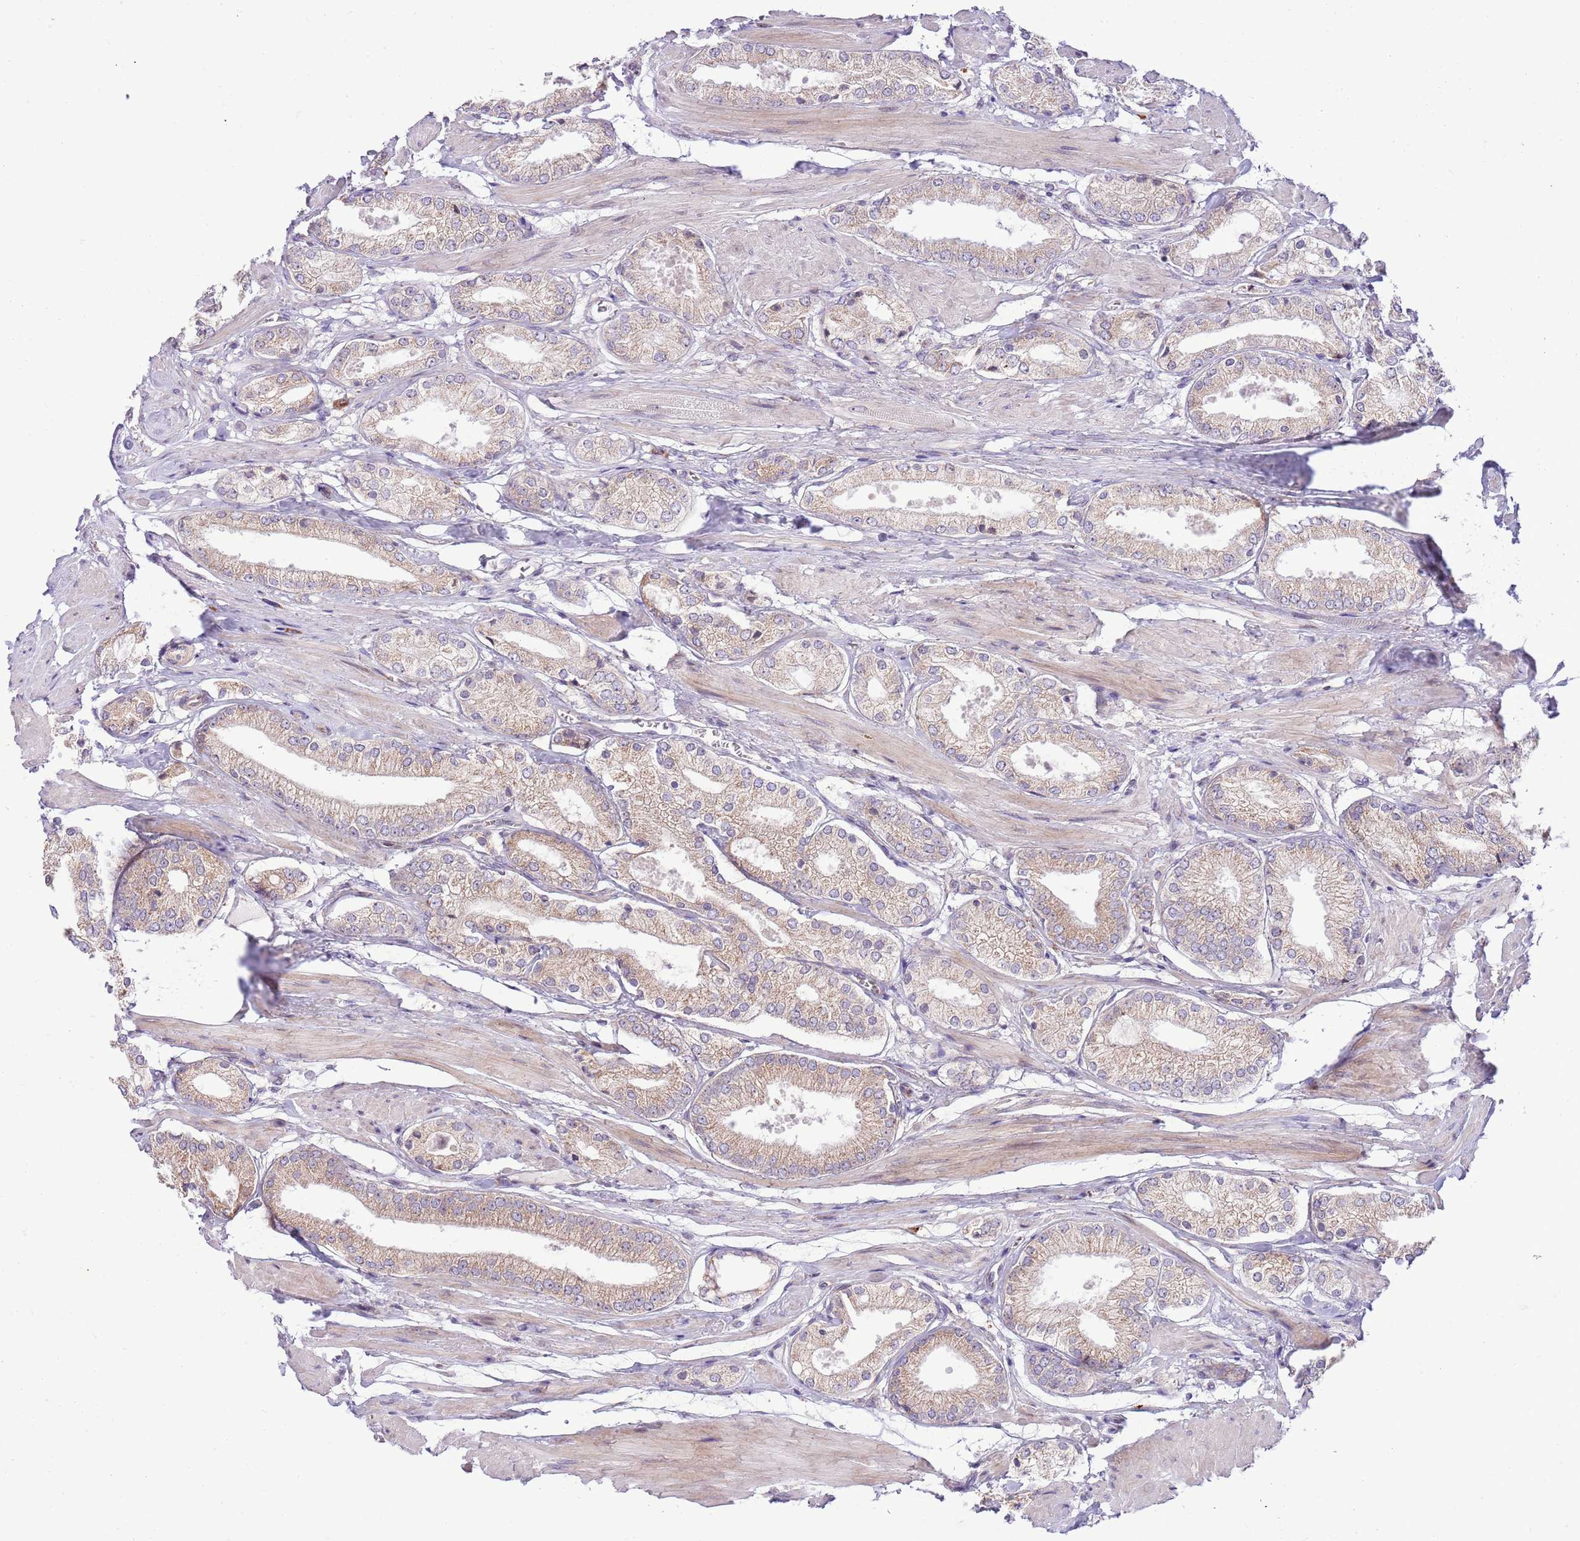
{"staining": {"intensity": "moderate", "quantity": ">75%", "location": "cytoplasmic/membranous"}, "tissue": "prostate cancer", "cell_type": "Tumor cells", "image_type": "cancer", "snomed": [{"axis": "morphology", "description": "Adenocarcinoma, High grade"}, {"axis": "topography", "description": "Prostate and seminal vesicle, NOS"}], "caption": "High-grade adenocarcinoma (prostate) was stained to show a protein in brown. There is medium levels of moderate cytoplasmic/membranous staining in about >75% of tumor cells.", "gene": "DAND5", "patient": {"sex": "male", "age": 64}}